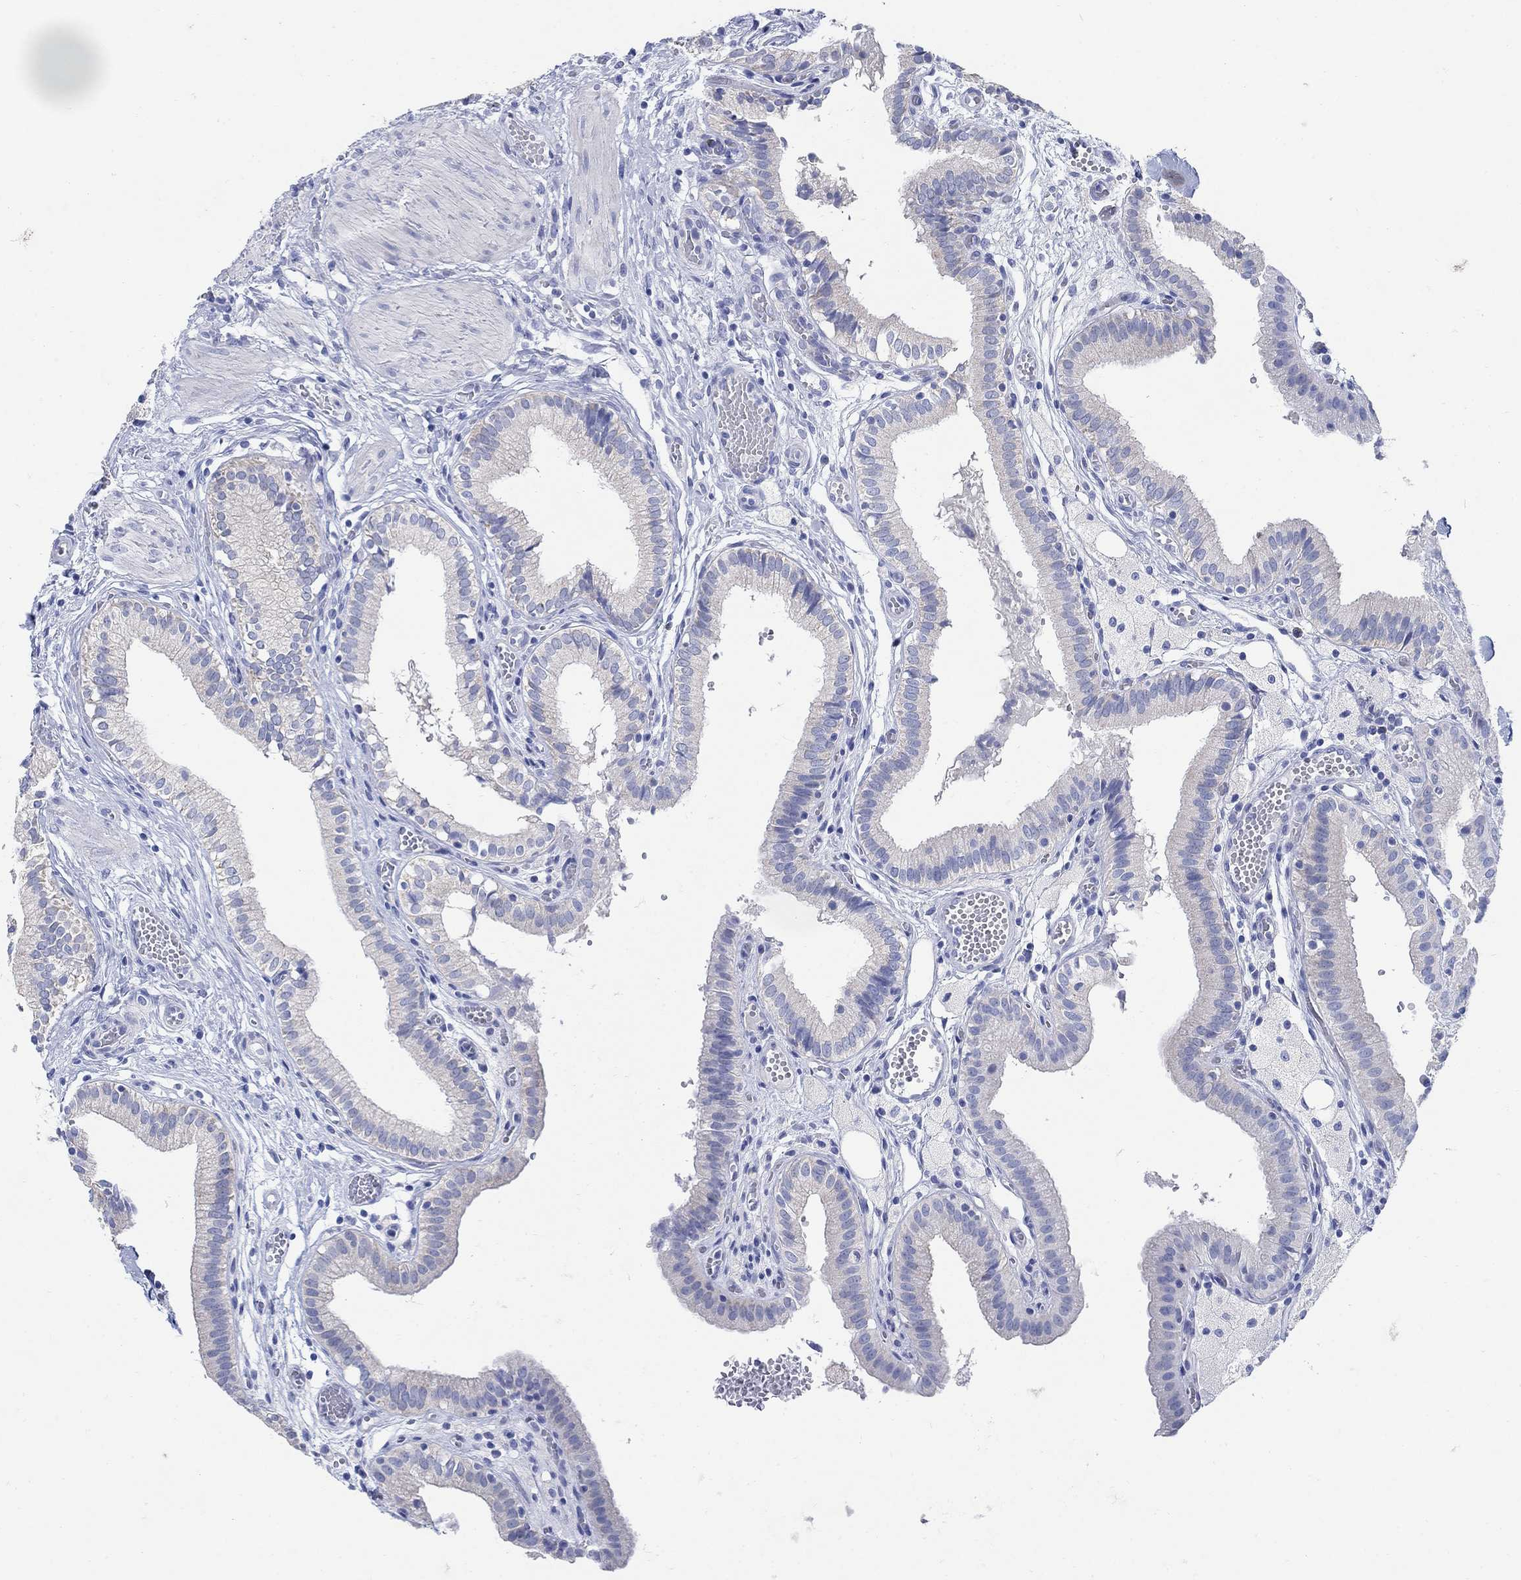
{"staining": {"intensity": "weak", "quantity": "<25%", "location": "cytoplasmic/membranous"}, "tissue": "gallbladder", "cell_type": "Glandular cells", "image_type": "normal", "snomed": [{"axis": "morphology", "description": "Normal tissue, NOS"}, {"axis": "topography", "description": "Gallbladder"}], "caption": "DAB immunohistochemical staining of unremarkable gallbladder displays no significant staining in glandular cells.", "gene": "ZDHHC14", "patient": {"sex": "female", "age": 24}}